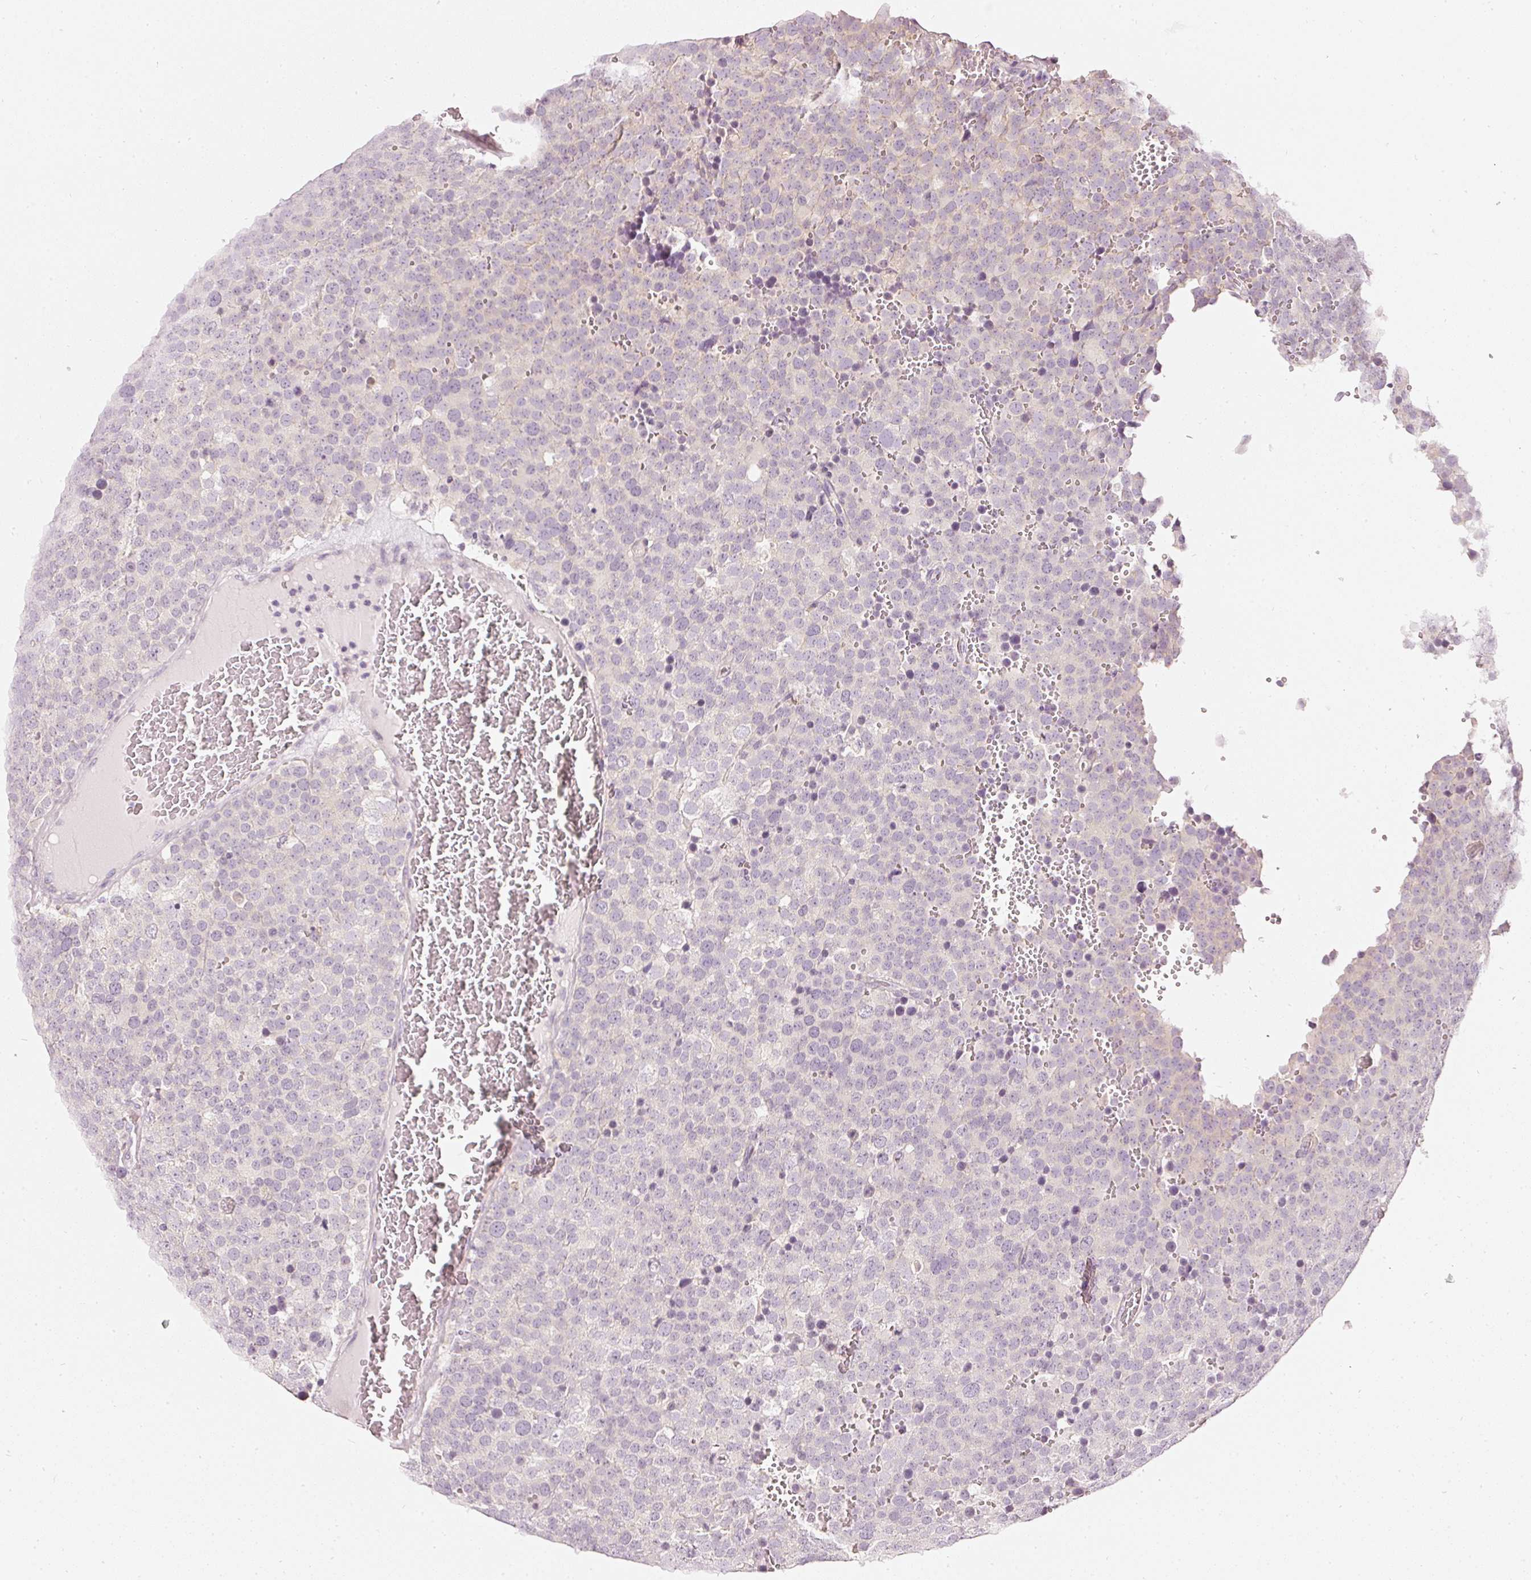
{"staining": {"intensity": "negative", "quantity": "none", "location": "none"}, "tissue": "testis cancer", "cell_type": "Tumor cells", "image_type": "cancer", "snomed": [{"axis": "morphology", "description": "Seminoma, NOS"}, {"axis": "topography", "description": "Testis"}], "caption": "Immunohistochemical staining of testis cancer (seminoma) demonstrates no significant positivity in tumor cells.", "gene": "CNP", "patient": {"sex": "male", "age": 71}}